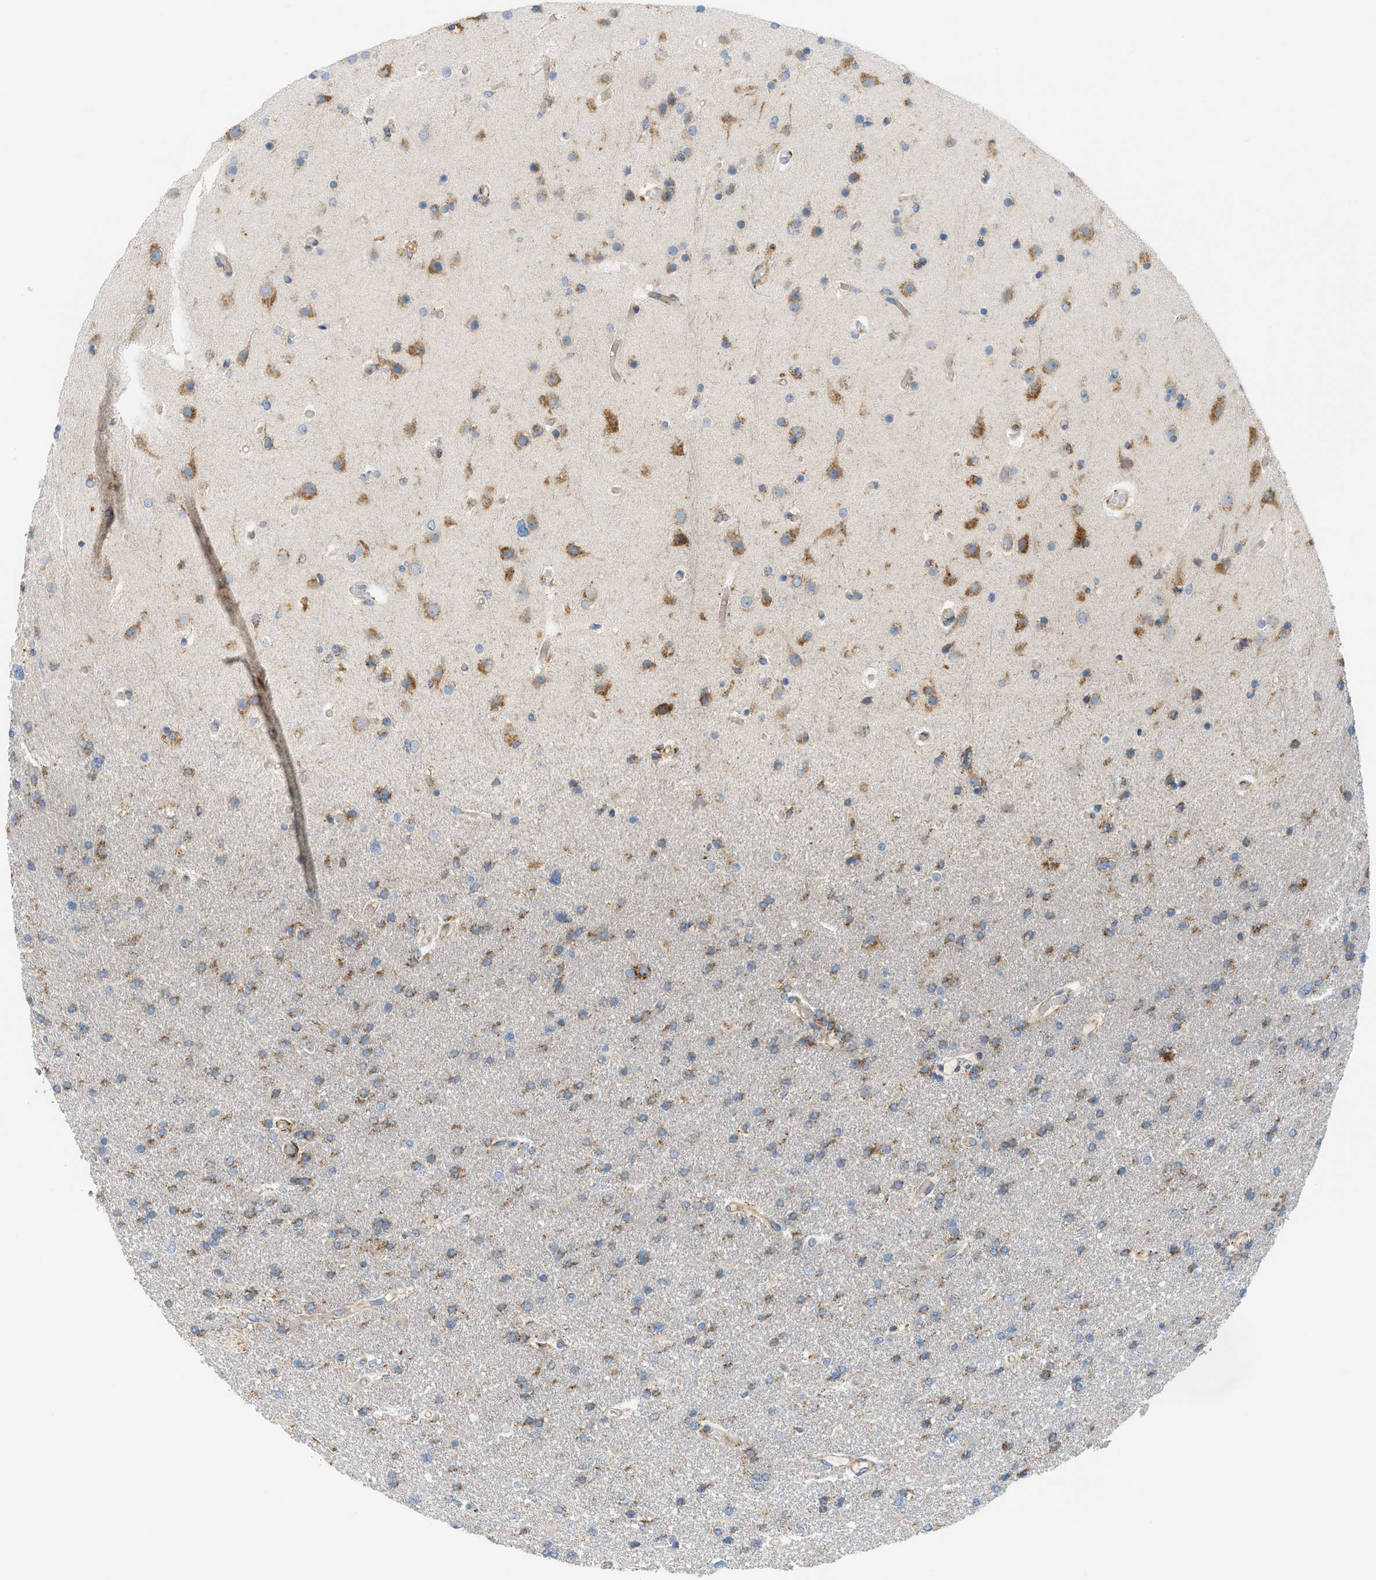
{"staining": {"intensity": "moderate", "quantity": ">75%", "location": "cytoplasmic/membranous"}, "tissue": "glioma", "cell_type": "Tumor cells", "image_type": "cancer", "snomed": [{"axis": "morphology", "description": "Glioma, malignant, High grade"}, {"axis": "topography", "description": "Cerebral cortex"}], "caption": "Immunohistochemical staining of malignant glioma (high-grade) displays medium levels of moderate cytoplasmic/membranous protein expression in approximately >75% of tumor cells.", "gene": "LMBRD1", "patient": {"sex": "female", "age": 36}}